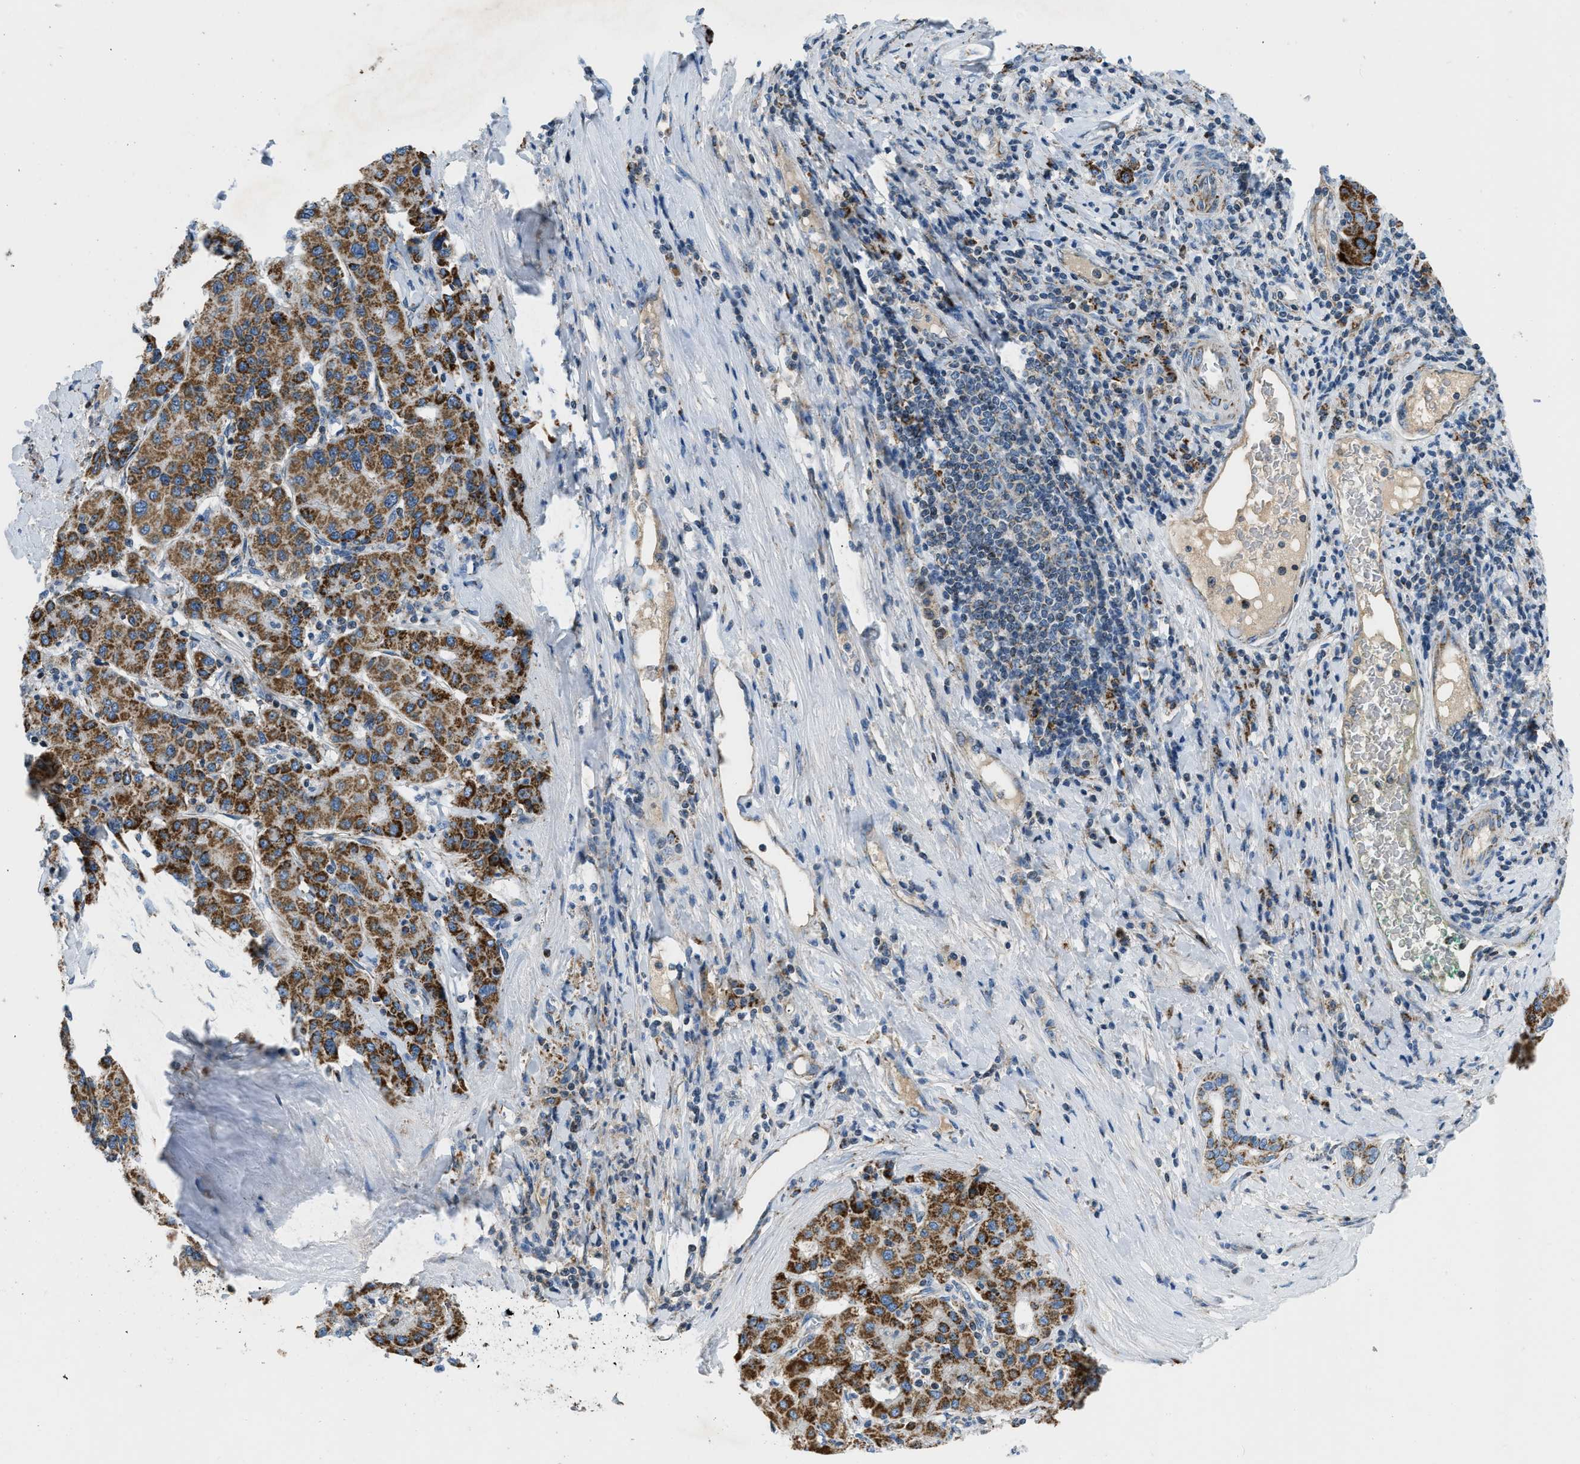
{"staining": {"intensity": "moderate", "quantity": ">75%", "location": "cytoplasmic/membranous"}, "tissue": "liver cancer", "cell_type": "Tumor cells", "image_type": "cancer", "snomed": [{"axis": "morphology", "description": "Carcinoma, Hepatocellular, NOS"}, {"axis": "topography", "description": "Liver"}], "caption": "The histopathology image displays a brown stain indicating the presence of a protein in the cytoplasmic/membranous of tumor cells in liver hepatocellular carcinoma.", "gene": "ACADVL", "patient": {"sex": "male", "age": 65}}